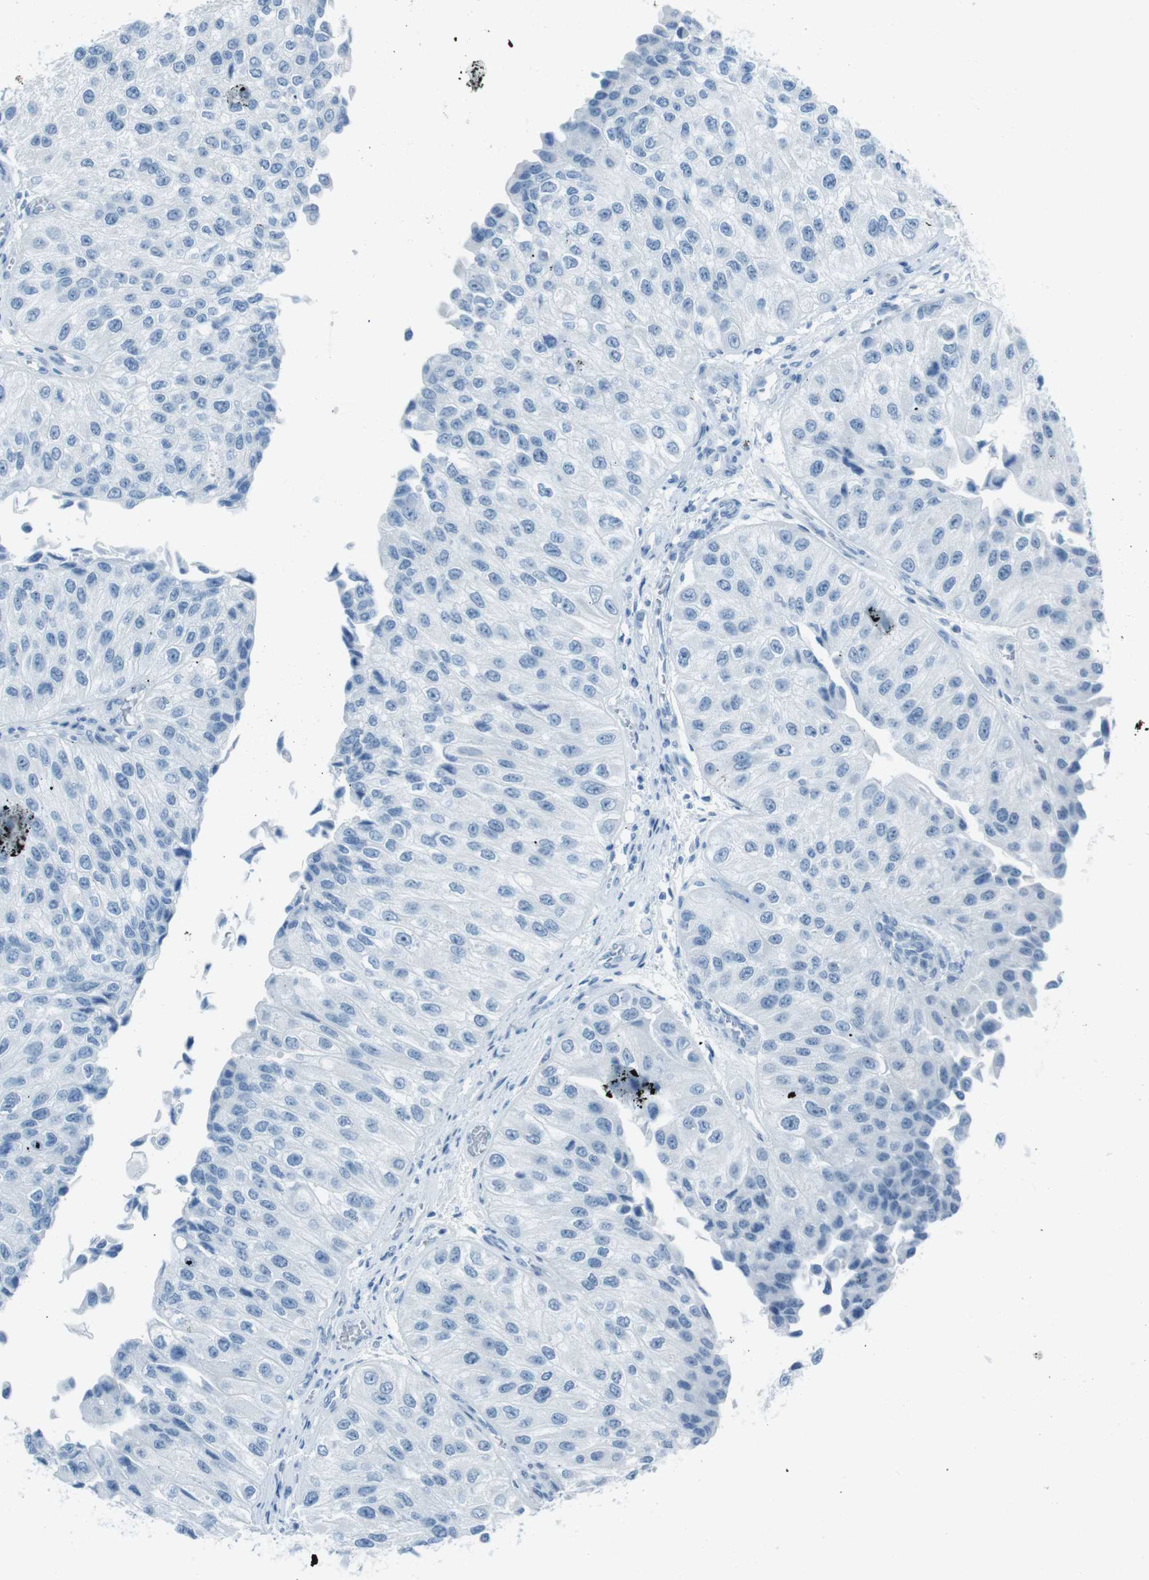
{"staining": {"intensity": "negative", "quantity": "none", "location": "none"}, "tissue": "urothelial cancer", "cell_type": "Tumor cells", "image_type": "cancer", "snomed": [{"axis": "morphology", "description": "Urothelial carcinoma, High grade"}, {"axis": "topography", "description": "Kidney"}, {"axis": "topography", "description": "Urinary bladder"}], "caption": "IHC photomicrograph of urothelial cancer stained for a protein (brown), which reveals no positivity in tumor cells.", "gene": "TMEM207", "patient": {"sex": "male", "age": 77}}